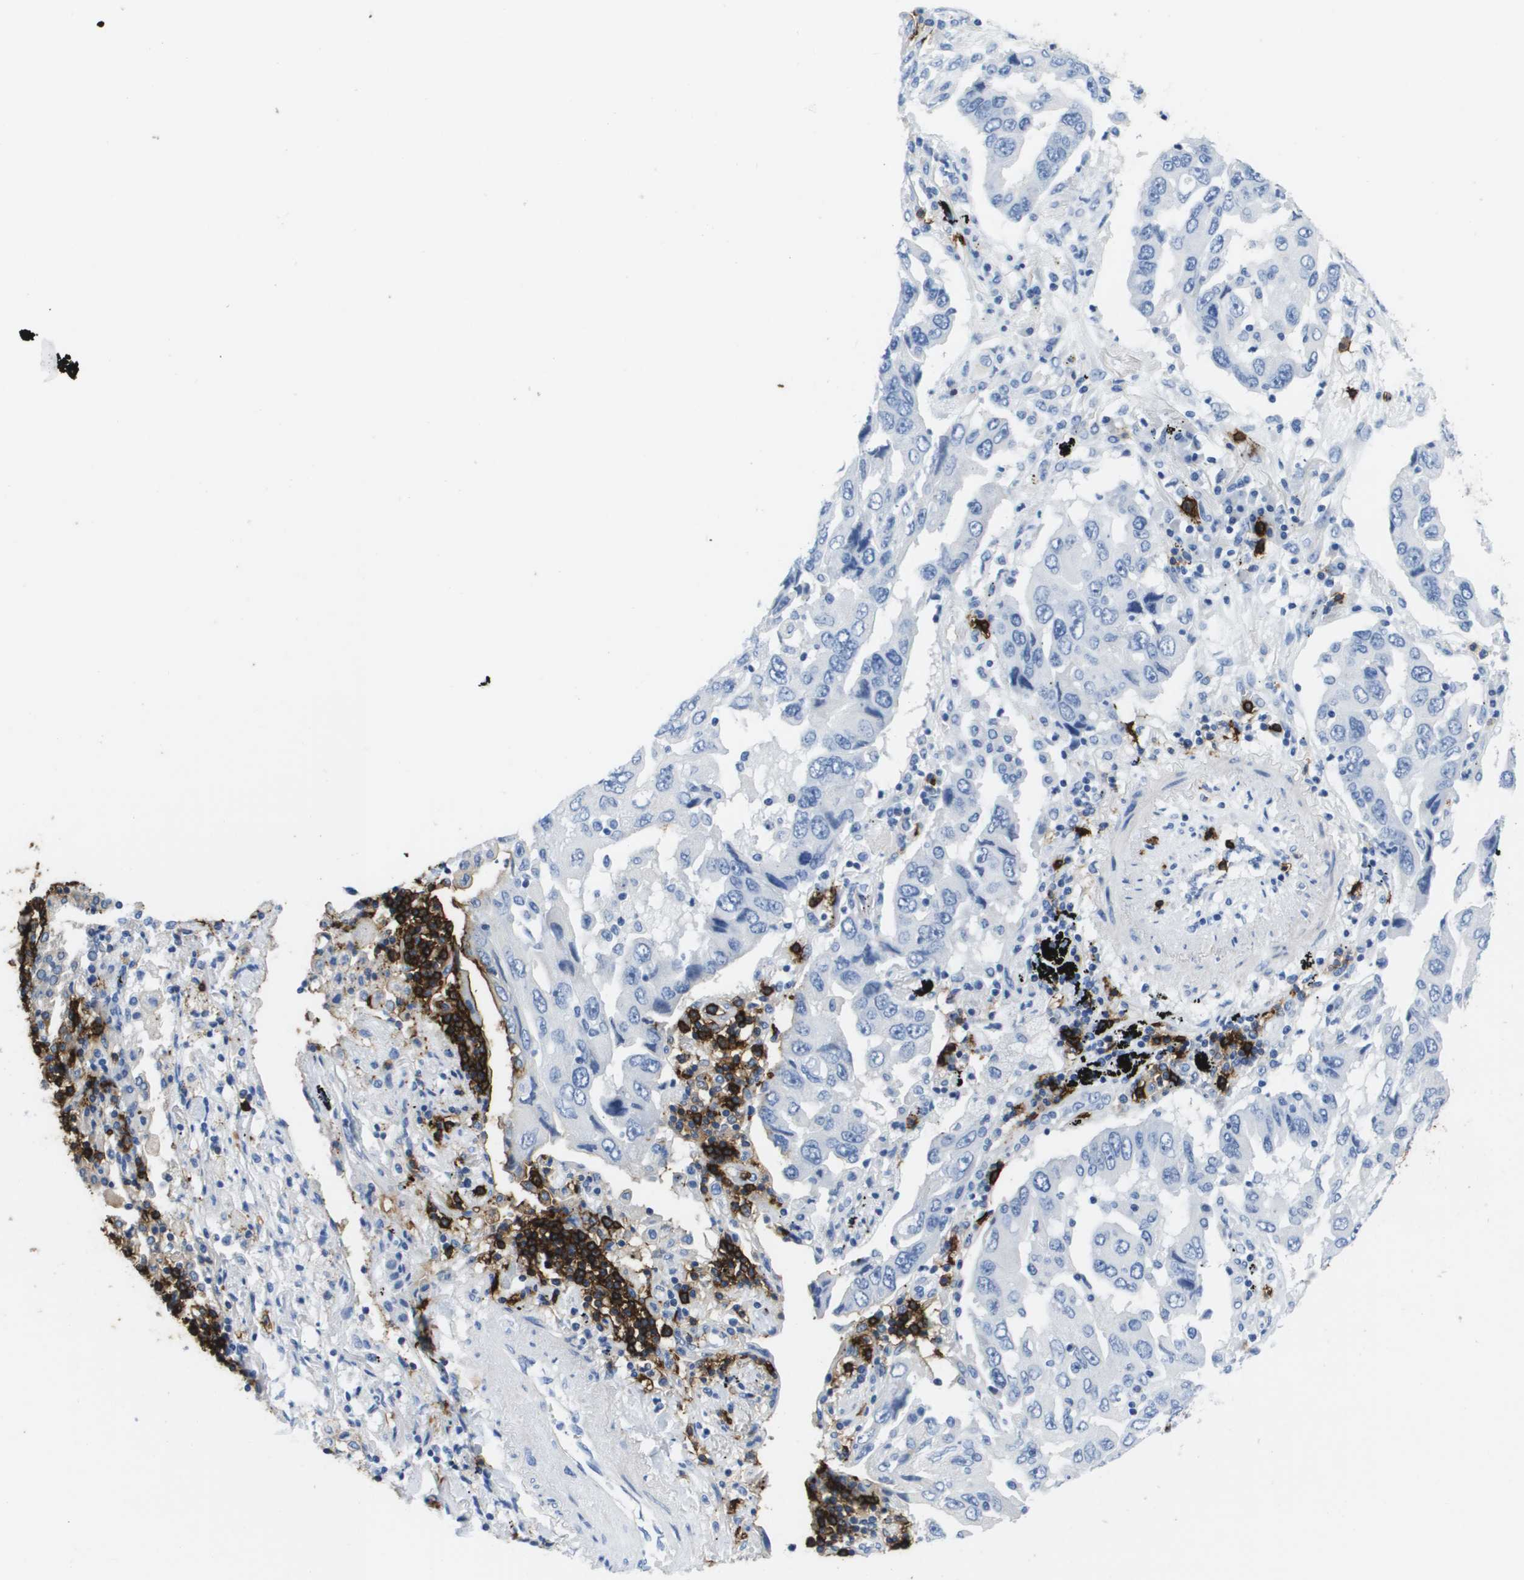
{"staining": {"intensity": "negative", "quantity": "none", "location": "none"}, "tissue": "lung cancer", "cell_type": "Tumor cells", "image_type": "cancer", "snomed": [{"axis": "morphology", "description": "Adenocarcinoma, NOS"}, {"axis": "topography", "description": "Lung"}], "caption": "High magnification brightfield microscopy of lung adenocarcinoma stained with DAB (brown) and counterstained with hematoxylin (blue): tumor cells show no significant staining. Nuclei are stained in blue.", "gene": "MS4A1", "patient": {"sex": "female", "age": 65}}